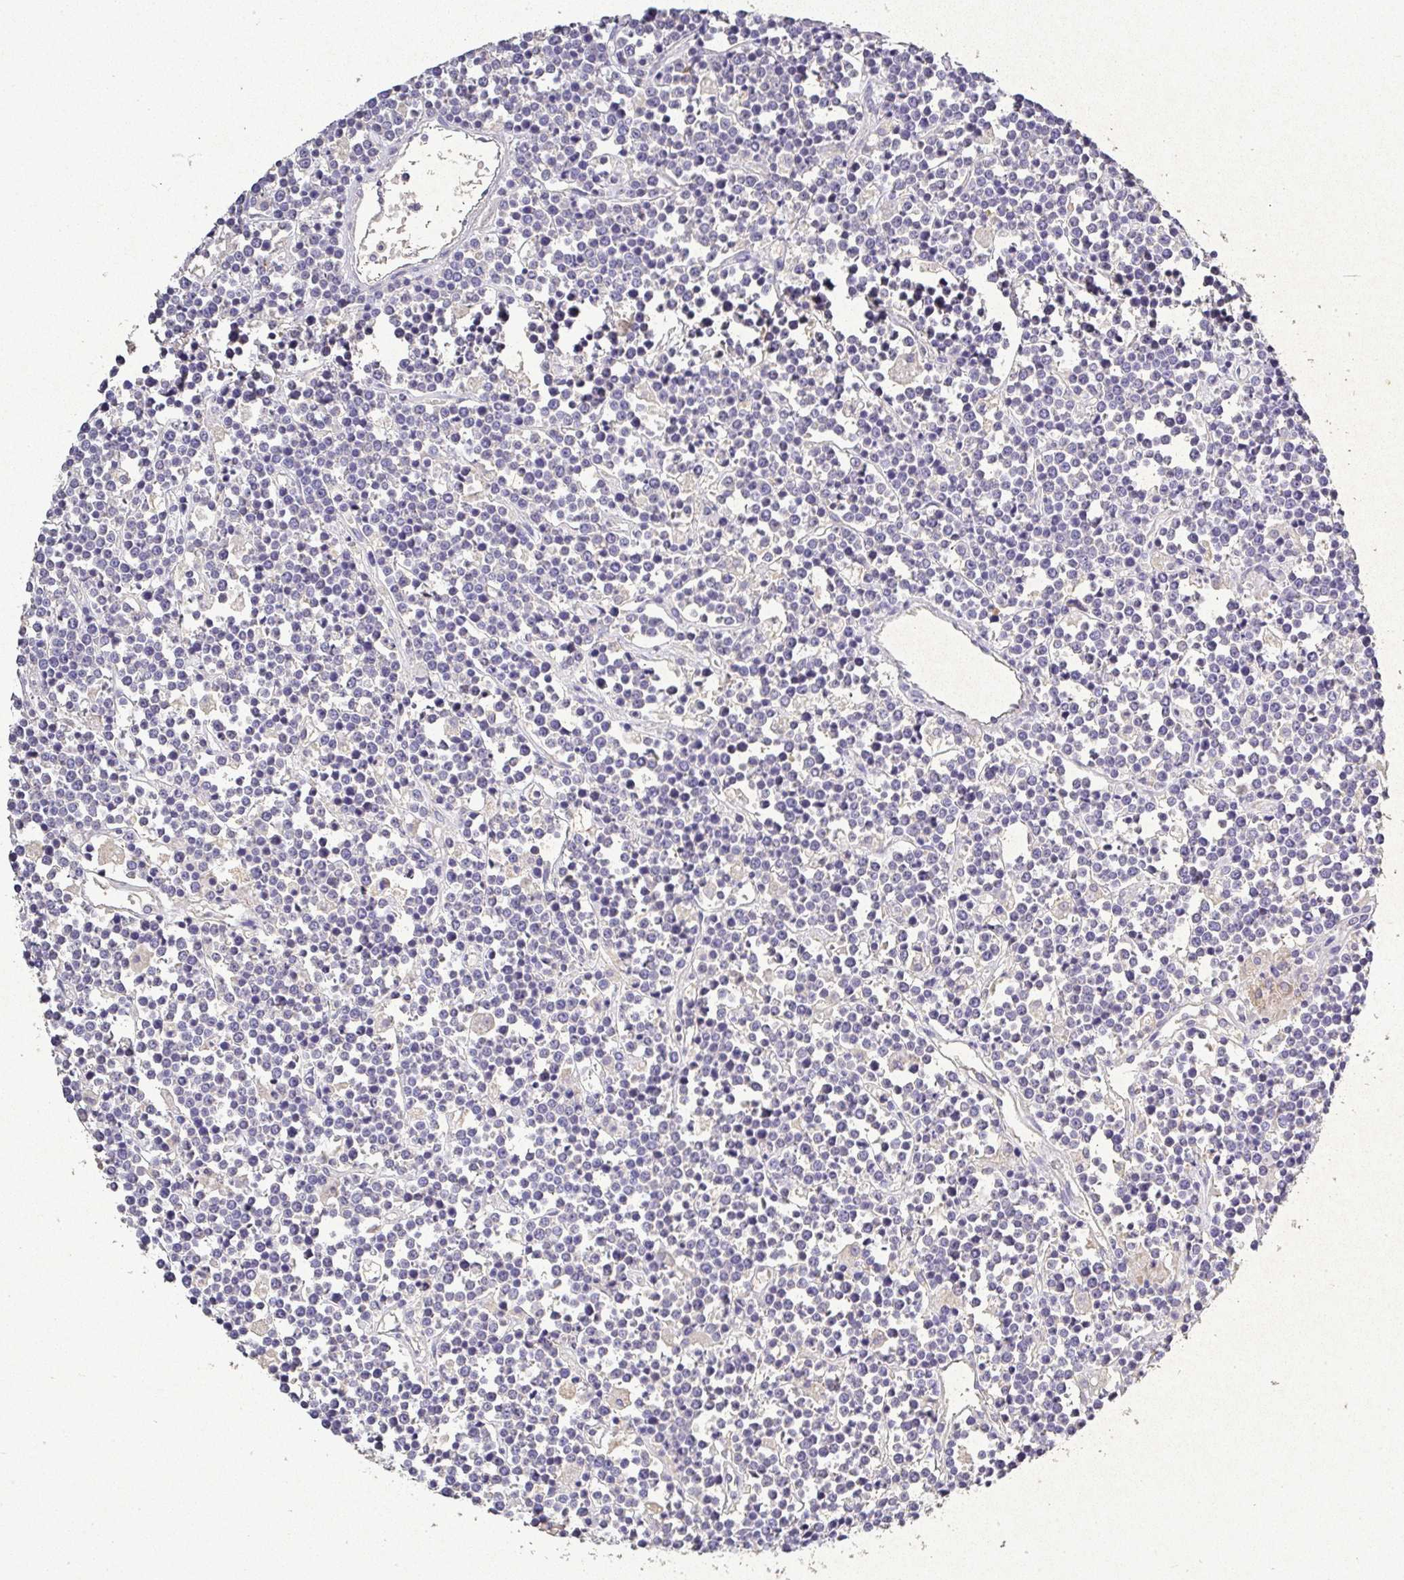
{"staining": {"intensity": "negative", "quantity": "none", "location": "none"}, "tissue": "lymphoma", "cell_type": "Tumor cells", "image_type": "cancer", "snomed": [{"axis": "morphology", "description": "Malignant lymphoma, non-Hodgkin's type, High grade"}, {"axis": "topography", "description": "Ovary"}], "caption": "Immunohistochemistry of lymphoma shows no expression in tumor cells. Brightfield microscopy of immunohistochemistry (IHC) stained with DAB (3,3'-diaminobenzidine) (brown) and hematoxylin (blue), captured at high magnification.", "gene": "RPS2", "patient": {"sex": "female", "age": 56}}